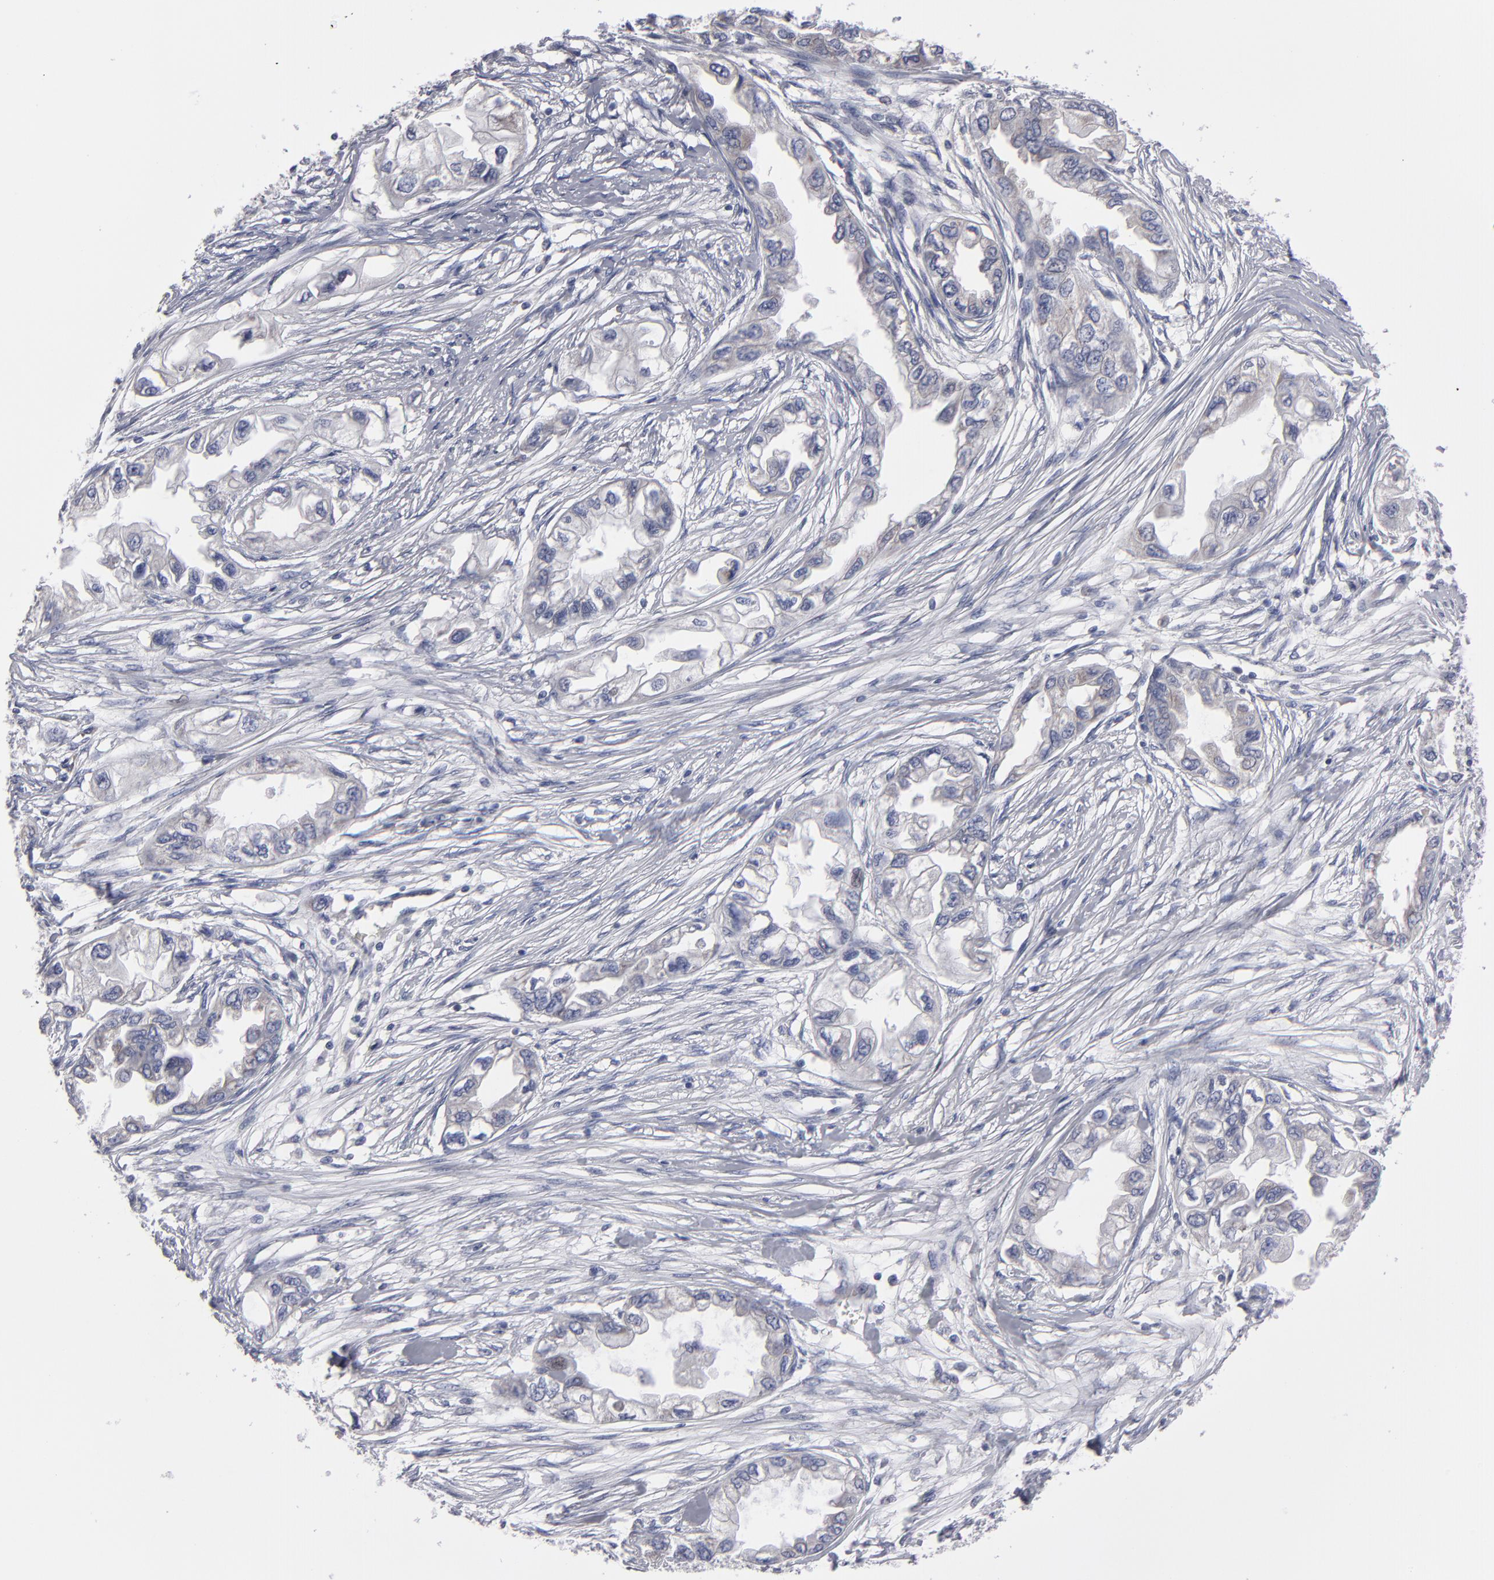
{"staining": {"intensity": "weak", "quantity": "<25%", "location": "cytoplasmic/membranous"}, "tissue": "endometrial cancer", "cell_type": "Tumor cells", "image_type": "cancer", "snomed": [{"axis": "morphology", "description": "Adenocarcinoma, NOS"}, {"axis": "topography", "description": "Endometrium"}], "caption": "Immunohistochemistry (IHC) of endometrial adenocarcinoma demonstrates no positivity in tumor cells.", "gene": "CCDC80", "patient": {"sex": "female", "age": 67}}